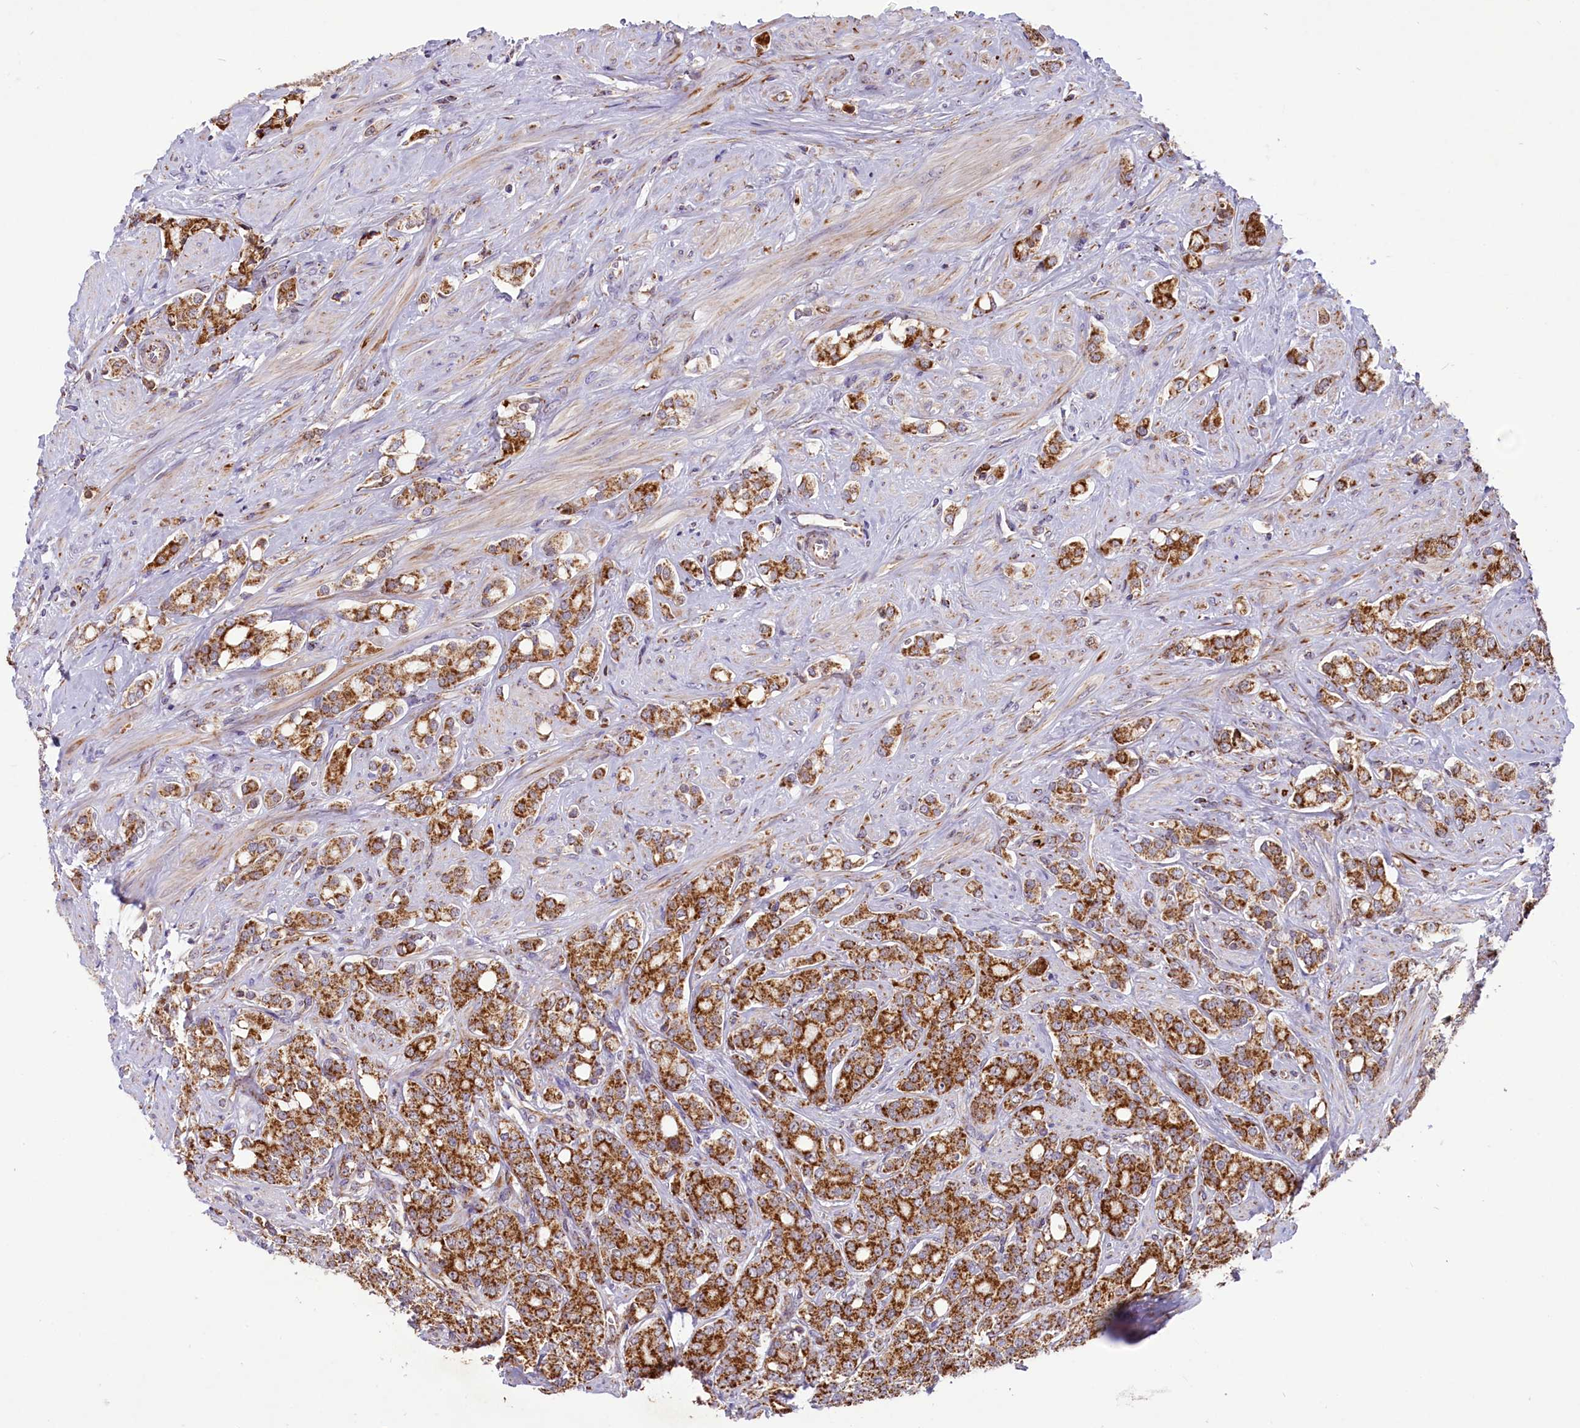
{"staining": {"intensity": "strong", "quantity": ">75%", "location": "cytoplasmic/membranous"}, "tissue": "prostate cancer", "cell_type": "Tumor cells", "image_type": "cancer", "snomed": [{"axis": "morphology", "description": "Adenocarcinoma, High grade"}, {"axis": "topography", "description": "Prostate"}], "caption": "Adenocarcinoma (high-grade) (prostate) stained for a protein (brown) demonstrates strong cytoplasmic/membranous positive expression in about >75% of tumor cells.", "gene": "COX17", "patient": {"sex": "male", "age": 62}}